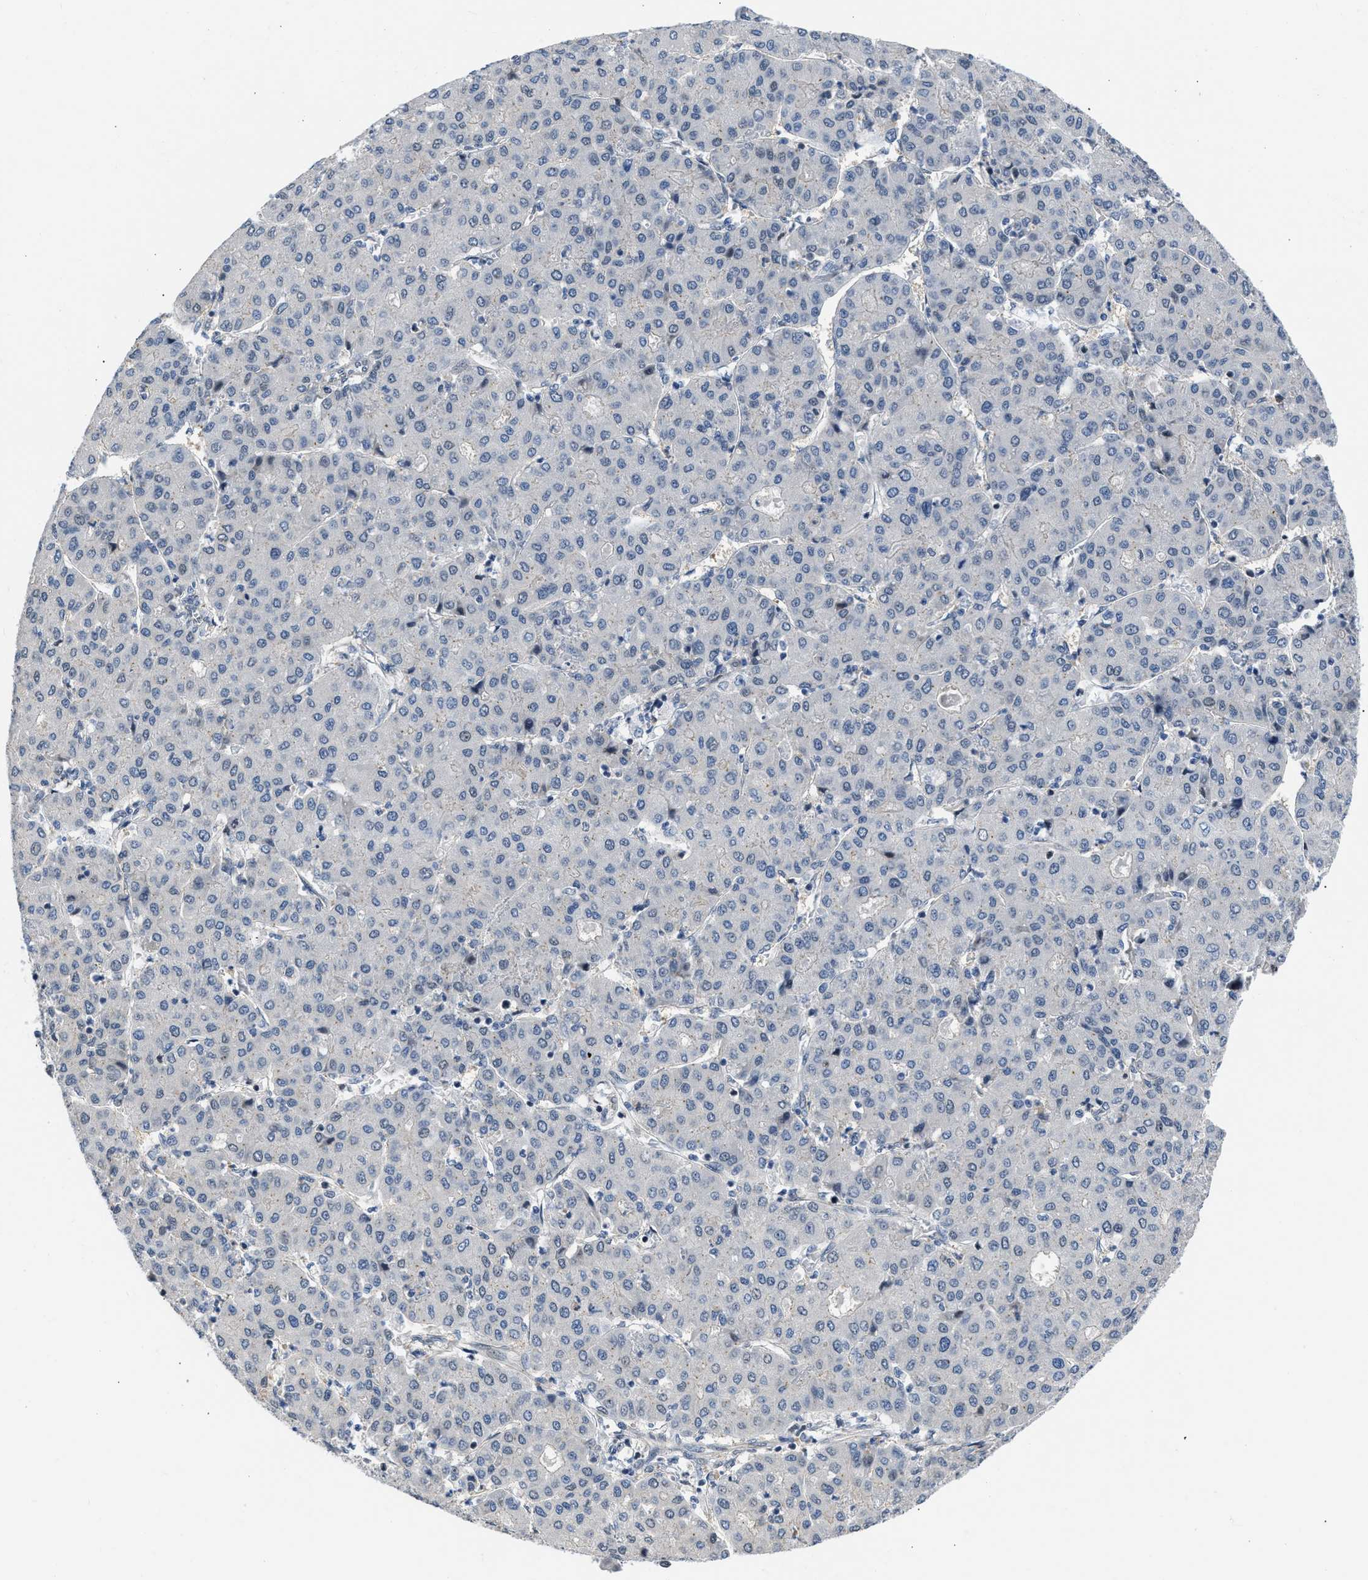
{"staining": {"intensity": "negative", "quantity": "none", "location": "none"}, "tissue": "liver cancer", "cell_type": "Tumor cells", "image_type": "cancer", "snomed": [{"axis": "morphology", "description": "Carcinoma, Hepatocellular, NOS"}, {"axis": "topography", "description": "Liver"}], "caption": "Tumor cells show no significant expression in hepatocellular carcinoma (liver).", "gene": "OLIG3", "patient": {"sex": "male", "age": 65}}